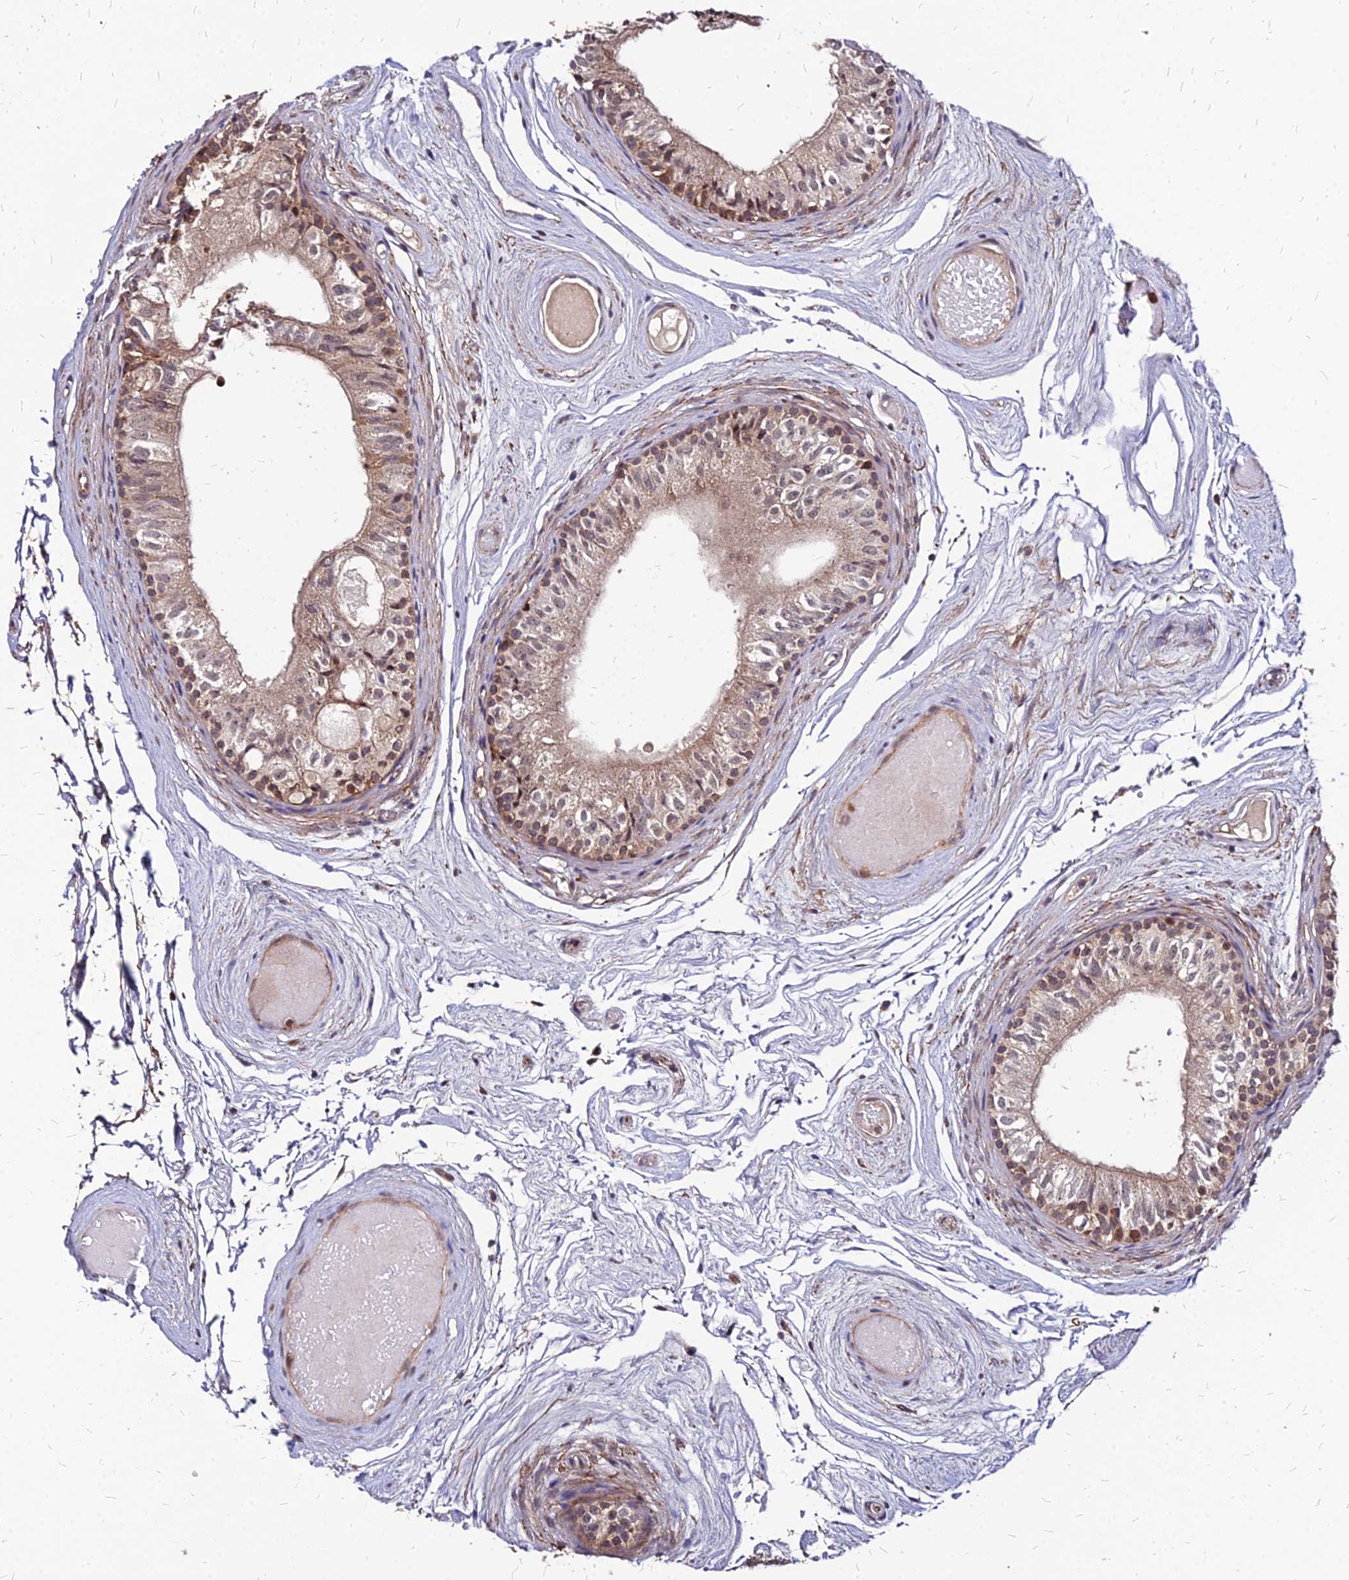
{"staining": {"intensity": "weak", "quantity": ">75%", "location": "cytoplasmic/membranous"}, "tissue": "epididymis", "cell_type": "Glandular cells", "image_type": "normal", "snomed": [{"axis": "morphology", "description": "Normal tissue, NOS"}, {"axis": "topography", "description": "Epididymis"}], "caption": "IHC photomicrograph of benign human epididymis stained for a protein (brown), which exhibits low levels of weak cytoplasmic/membranous staining in about >75% of glandular cells.", "gene": "APBA3", "patient": {"sex": "male", "age": 79}}